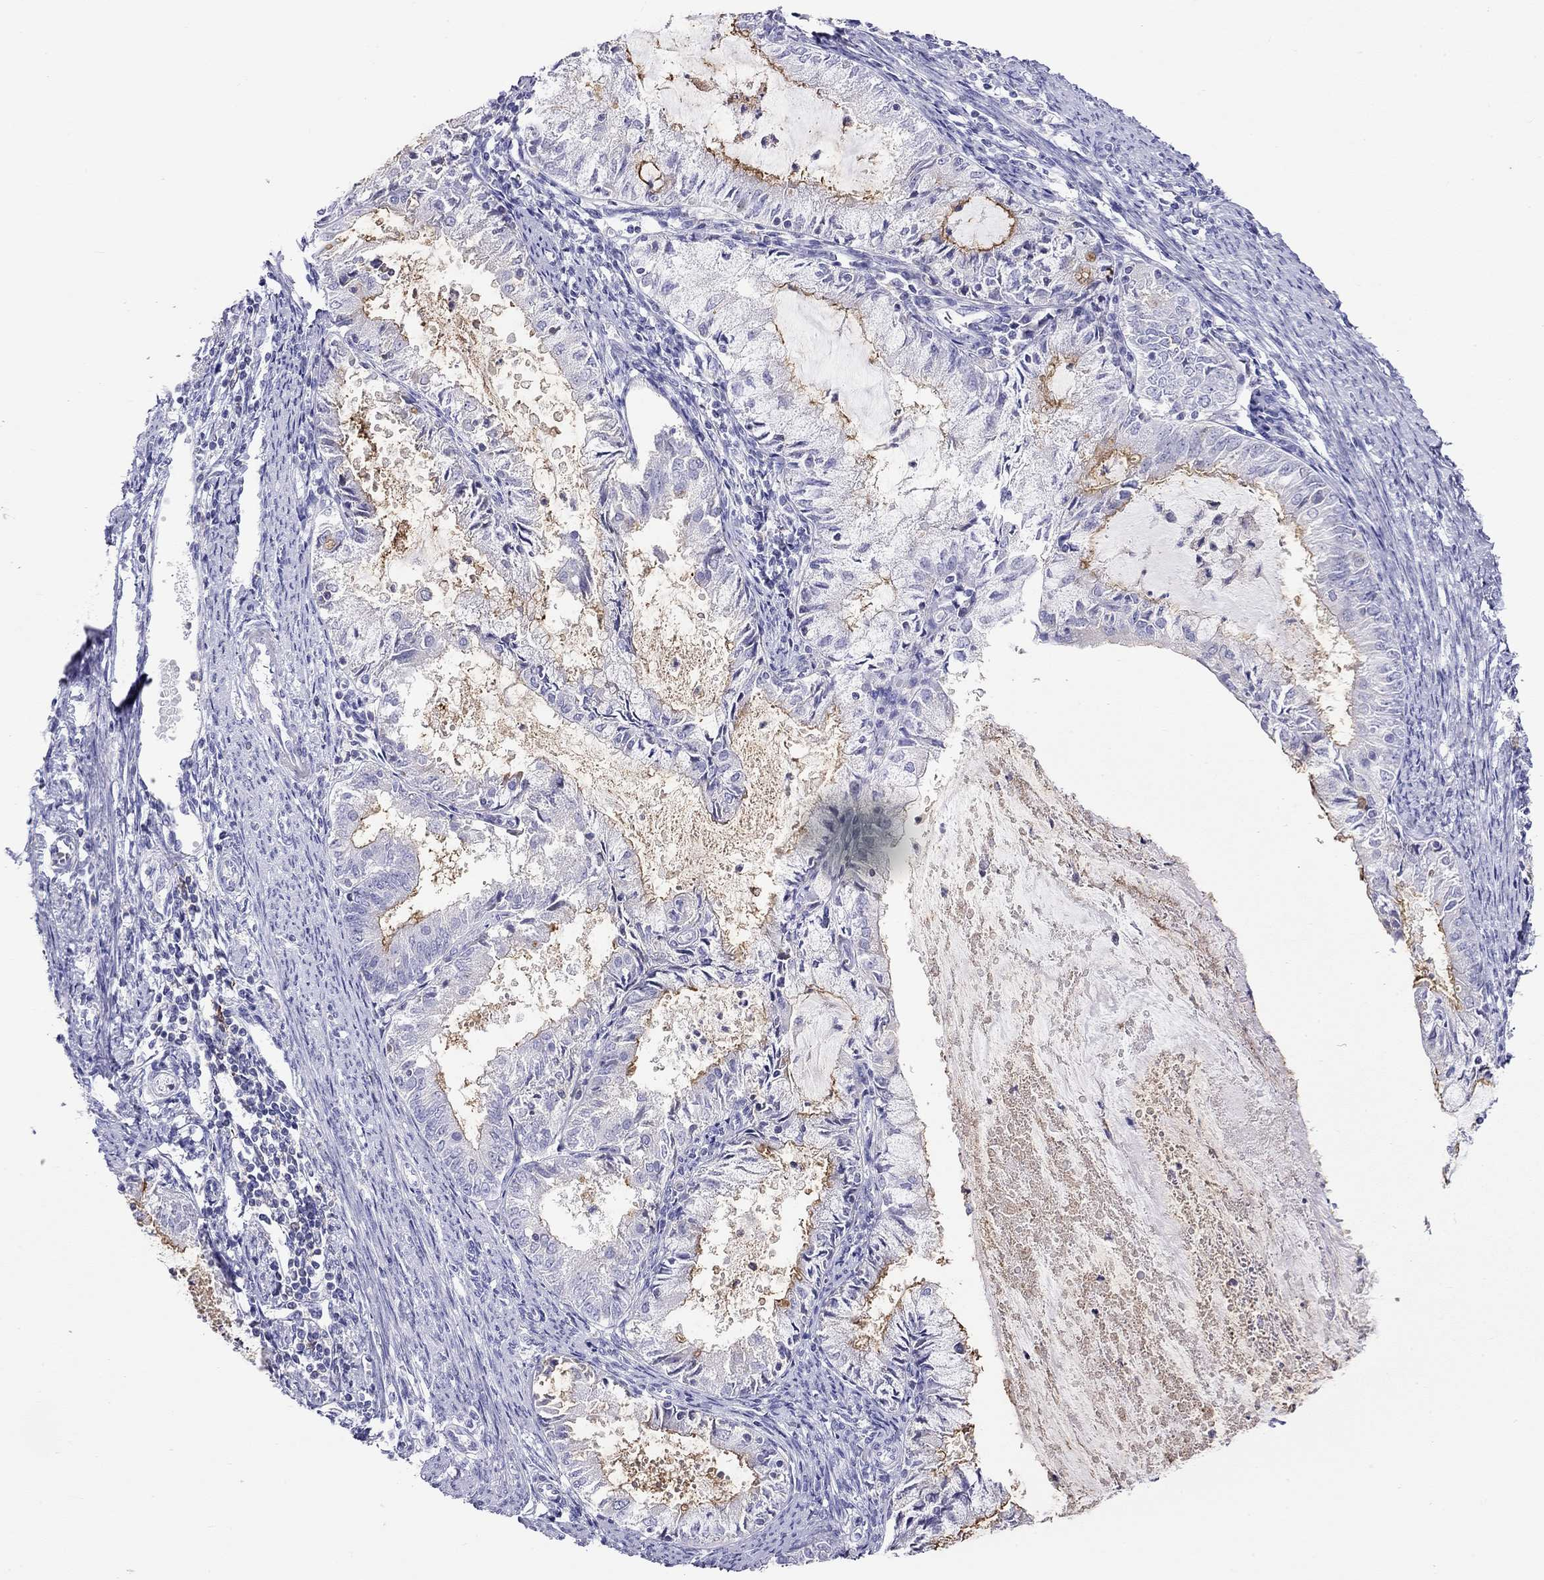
{"staining": {"intensity": "moderate", "quantity": "<25%", "location": "cytoplasmic/membranous"}, "tissue": "endometrial cancer", "cell_type": "Tumor cells", "image_type": "cancer", "snomed": [{"axis": "morphology", "description": "Adenocarcinoma, NOS"}, {"axis": "topography", "description": "Endometrium"}], "caption": "Moderate cytoplasmic/membranous staining for a protein is present in approximately <25% of tumor cells of adenocarcinoma (endometrial) using immunohistochemistry (IHC).", "gene": "SLC46A2", "patient": {"sex": "female", "age": 57}}